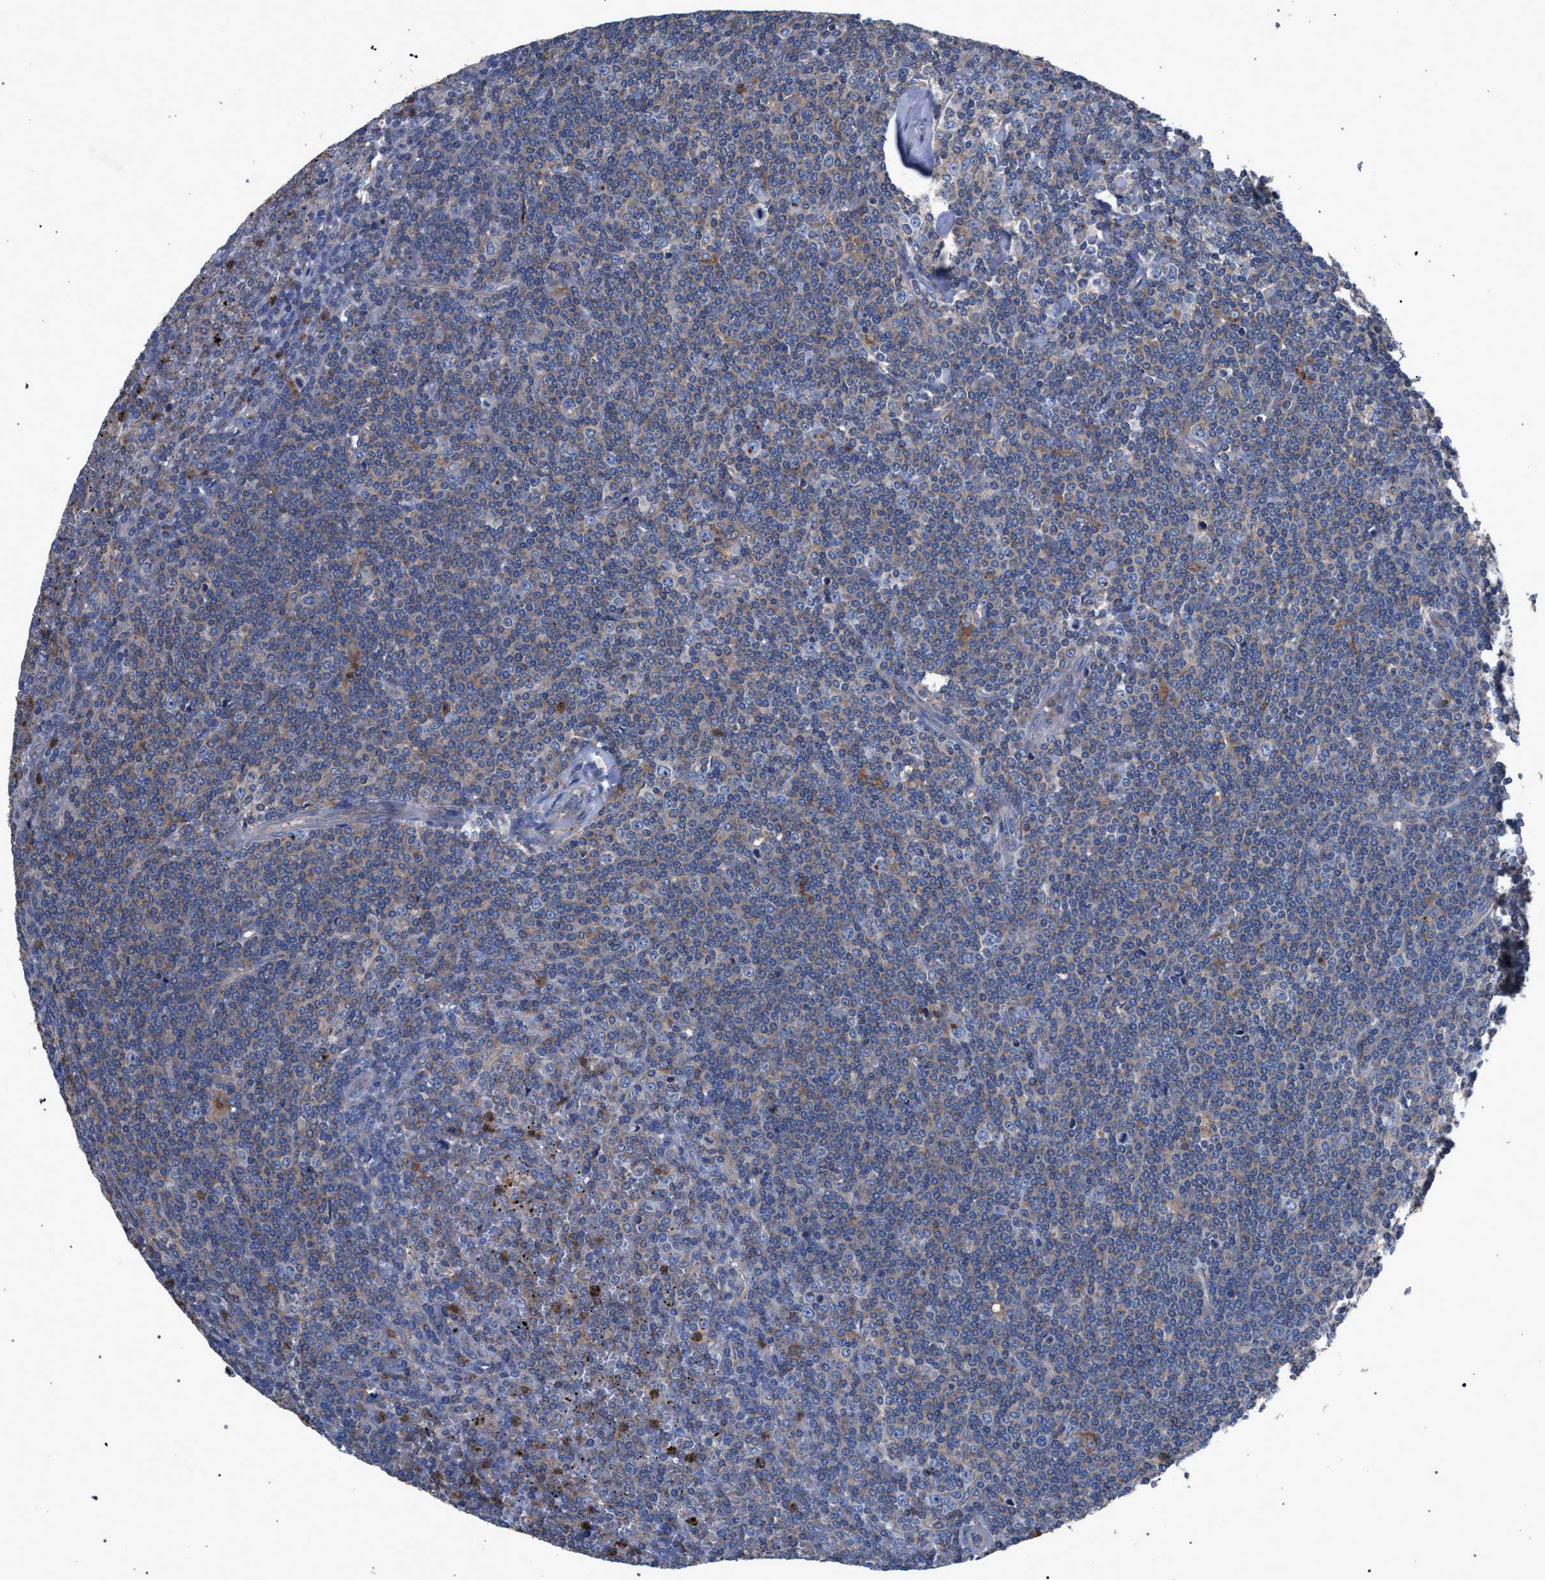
{"staining": {"intensity": "weak", "quantity": "25%-75%", "location": "cytoplasmic/membranous"}, "tissue": "lymphoma", "cell_type": "Tumor cells", "image_type": "cancer", "snomed": [{"axis": "morphology", "description": "Malignant lymphoma, non-Hodgkin's type, Low grade"}, {"axis": "topography", "description": "Spleen"}], "caption": "A micrograph showing weak cytoplasmic/membranous staining in approximately 25%-75% of tumor cells in lymphoma, as visualized by brown immunohistochemical staining.", "gene": "ATP6V0A1", "patient": {"sex": "female", "age": 19}}